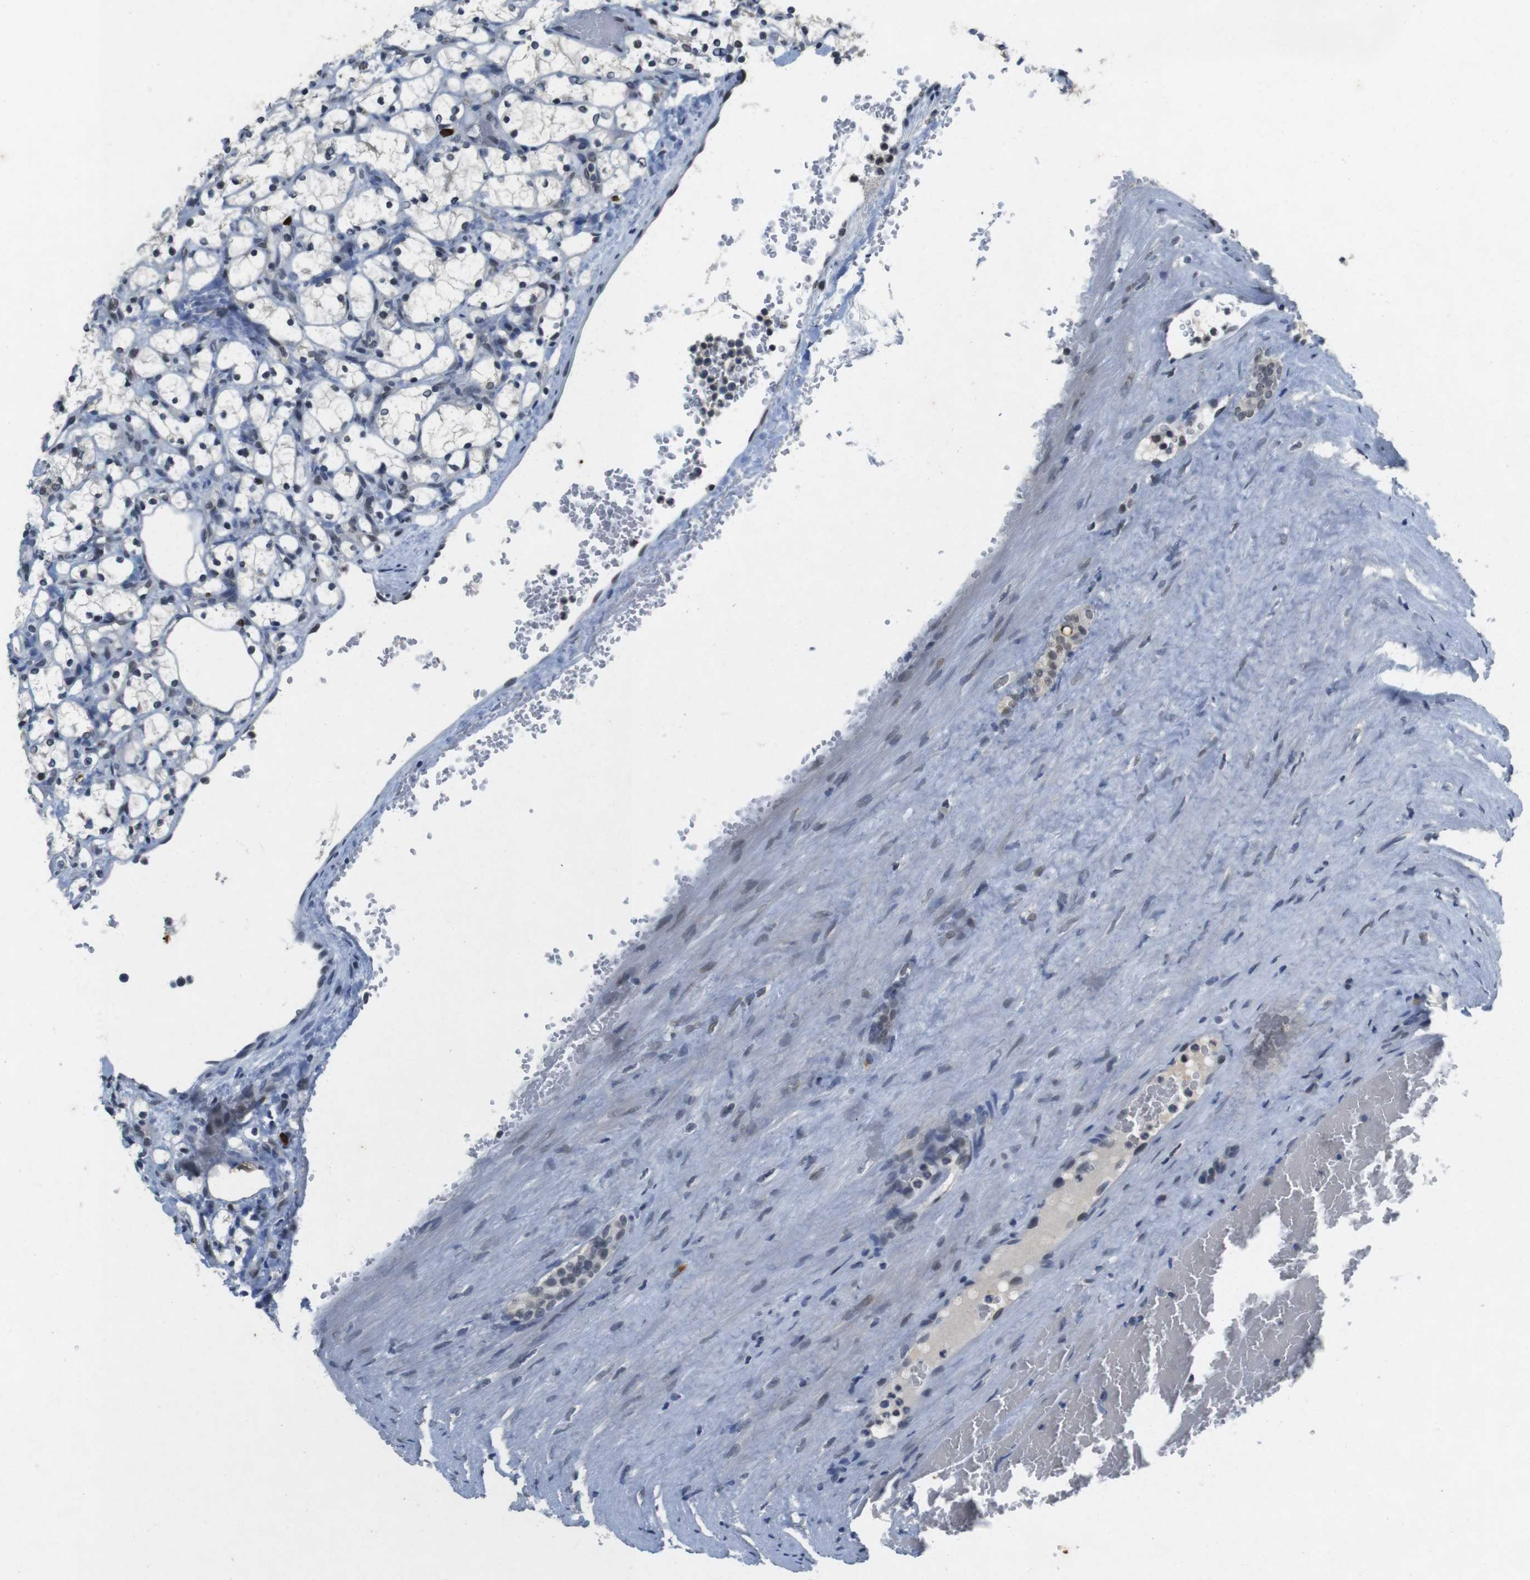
{"staining": {"intensity": "weak", "quantity": "<25%", "location": "nuclear"}, "tissue": "renal cancer", "cell_type": "Tumor cells", "image_type": "cancer", "snomed": [{"axis": "morphology", "description": "Adenocarcinoma, NOS"}, {"axis": "topography", "description": "Kidney"}], "caption": "The histopathology image reveals no staining of tumor cells in renal cancer (adenocarcinoma).", "gene": "USP7", "patient": {"sex": "female", "age": 69}}